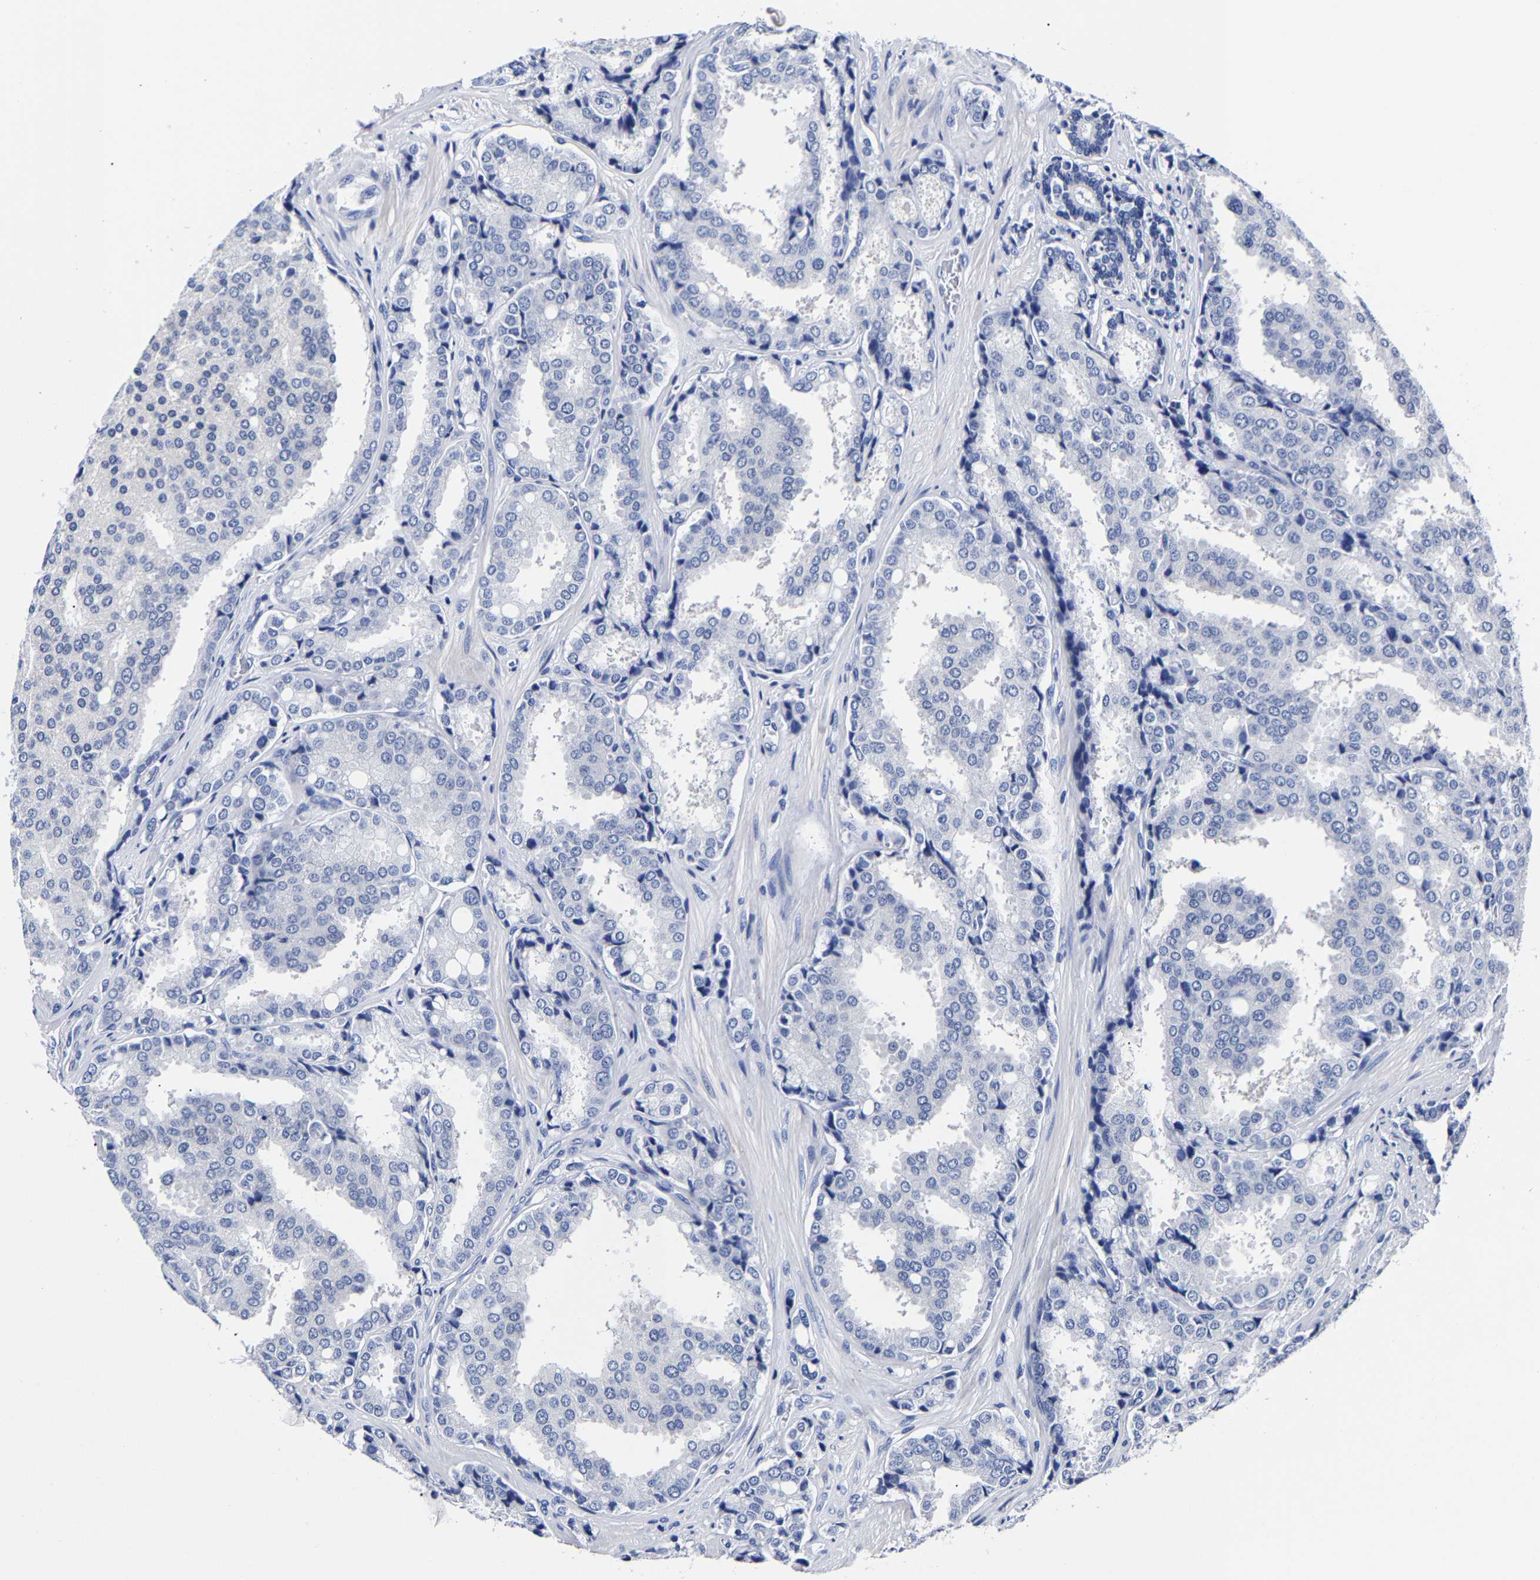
{"staining": {"intensity": "negative", "quantity": "none", "location": "none"}, "tissue": "prostate cancer", "cell_type": "Tumor cells", "image_type": "cancer", "snomed": [{"axis": "morphology", "description": "Adenocarcinoma, High grade"}, {"axis": "topography", "description": "Prostate"}], "caption": "Immunohistochemistry (IHC) of human prostate adenocarcinoma (high-grade) demonstrates no staining in tumor cells.", "gene": "CPA2", "patient": {"sex": "male", "age": 50}}